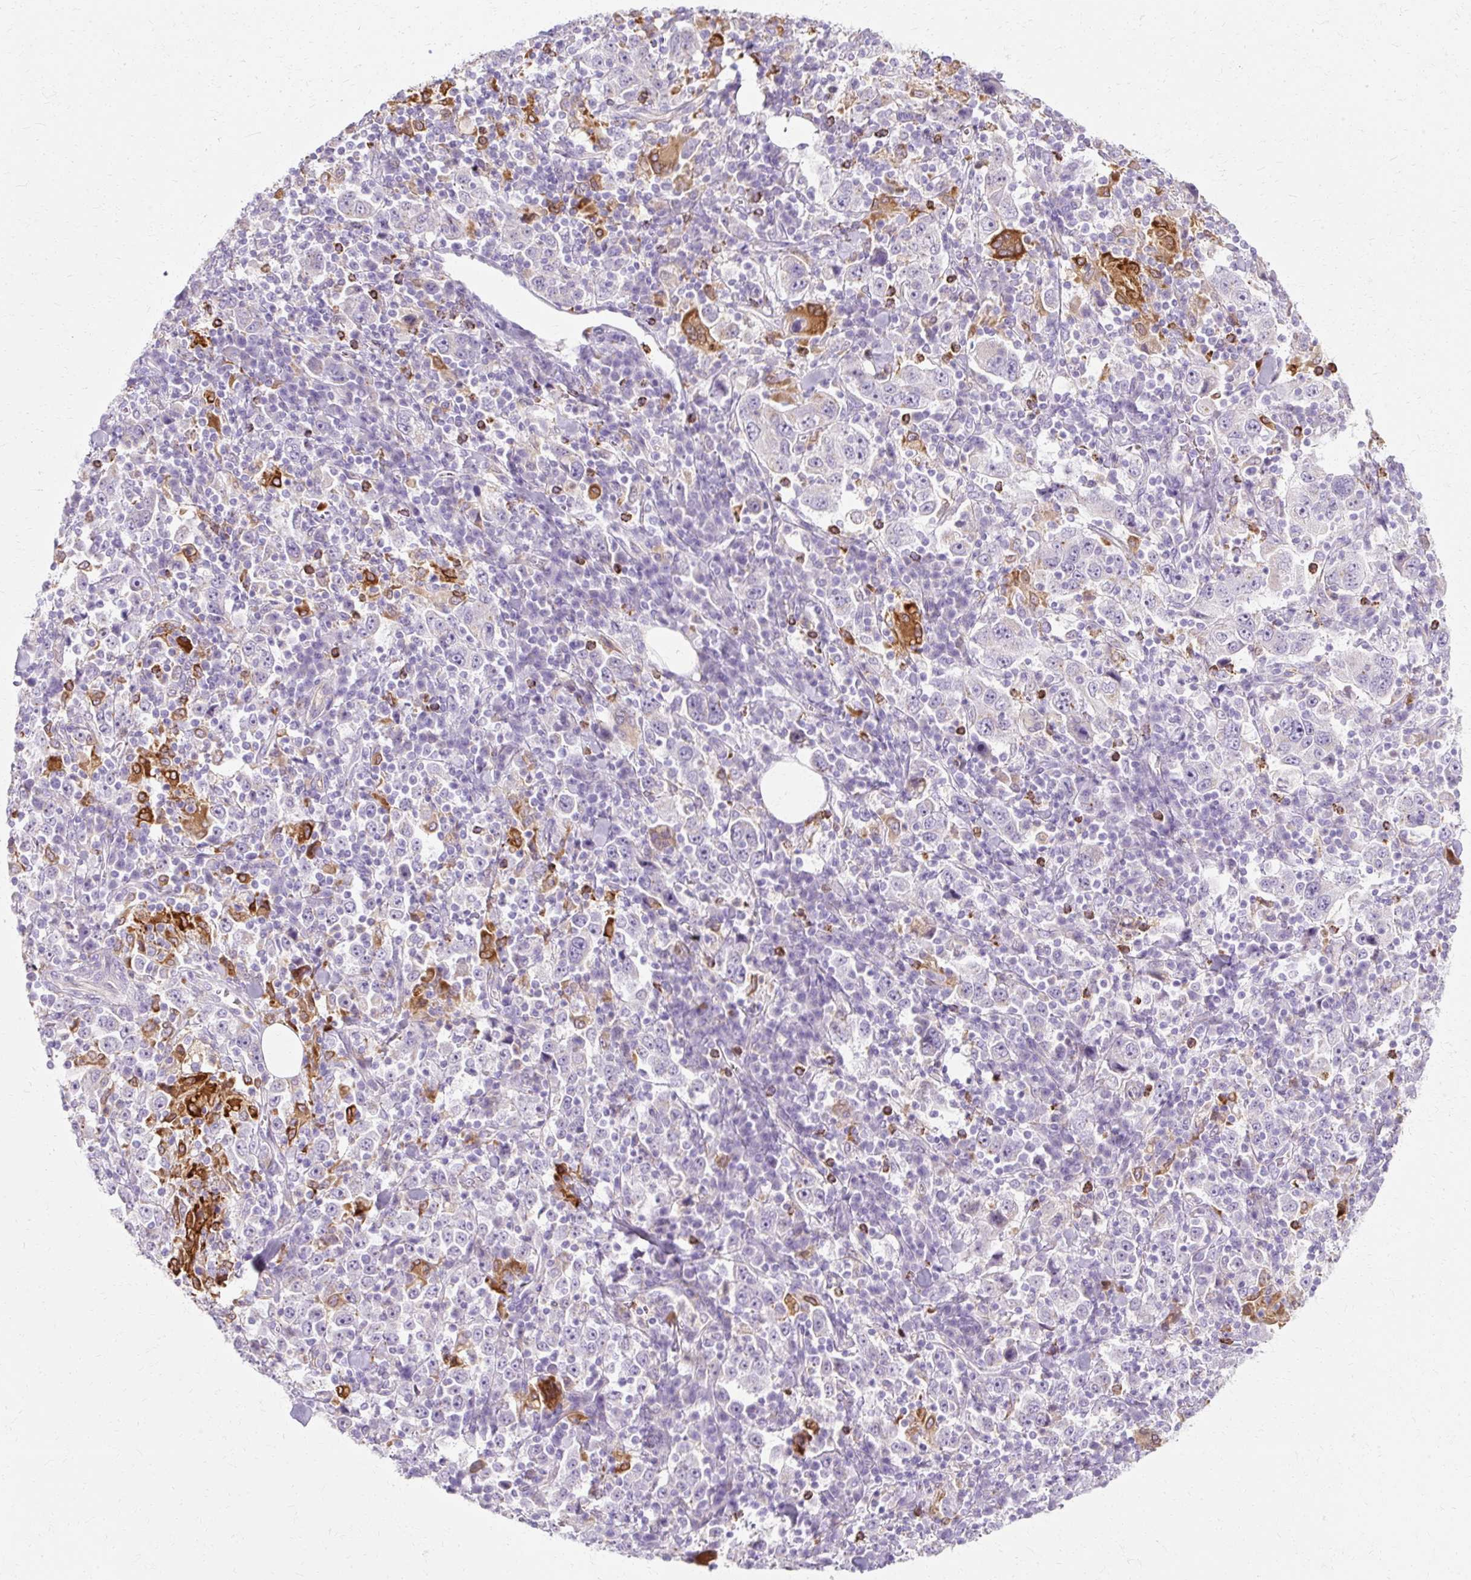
{"staining": {"intensity": "negative", "quantity": "none", "location": "none"}, "tissue": "stomach cancer", "cell_type": "Tumor cells", "image_type": "cancer", "snomed": [{"axis": "morphology", "description": "Normal tissue, NOS"}, {"axis": "morphology", "description": "Adenocarcinoma, NOS"}, {"axis": "topography", "description": "Stomach, upper"}, {"axis": "topography", "description": "Stomach"}], "caption": "Tumor cells show no significant positivity in adenocarcinoma (stomach). Brightfield microscopy of immunohistochemistry (IHC) stained with DAB (brown) and hematoxylin (blue), captured at high magnification.", "gene": "HSD11B1", "patient": {"sex": "male", "age": 59}}